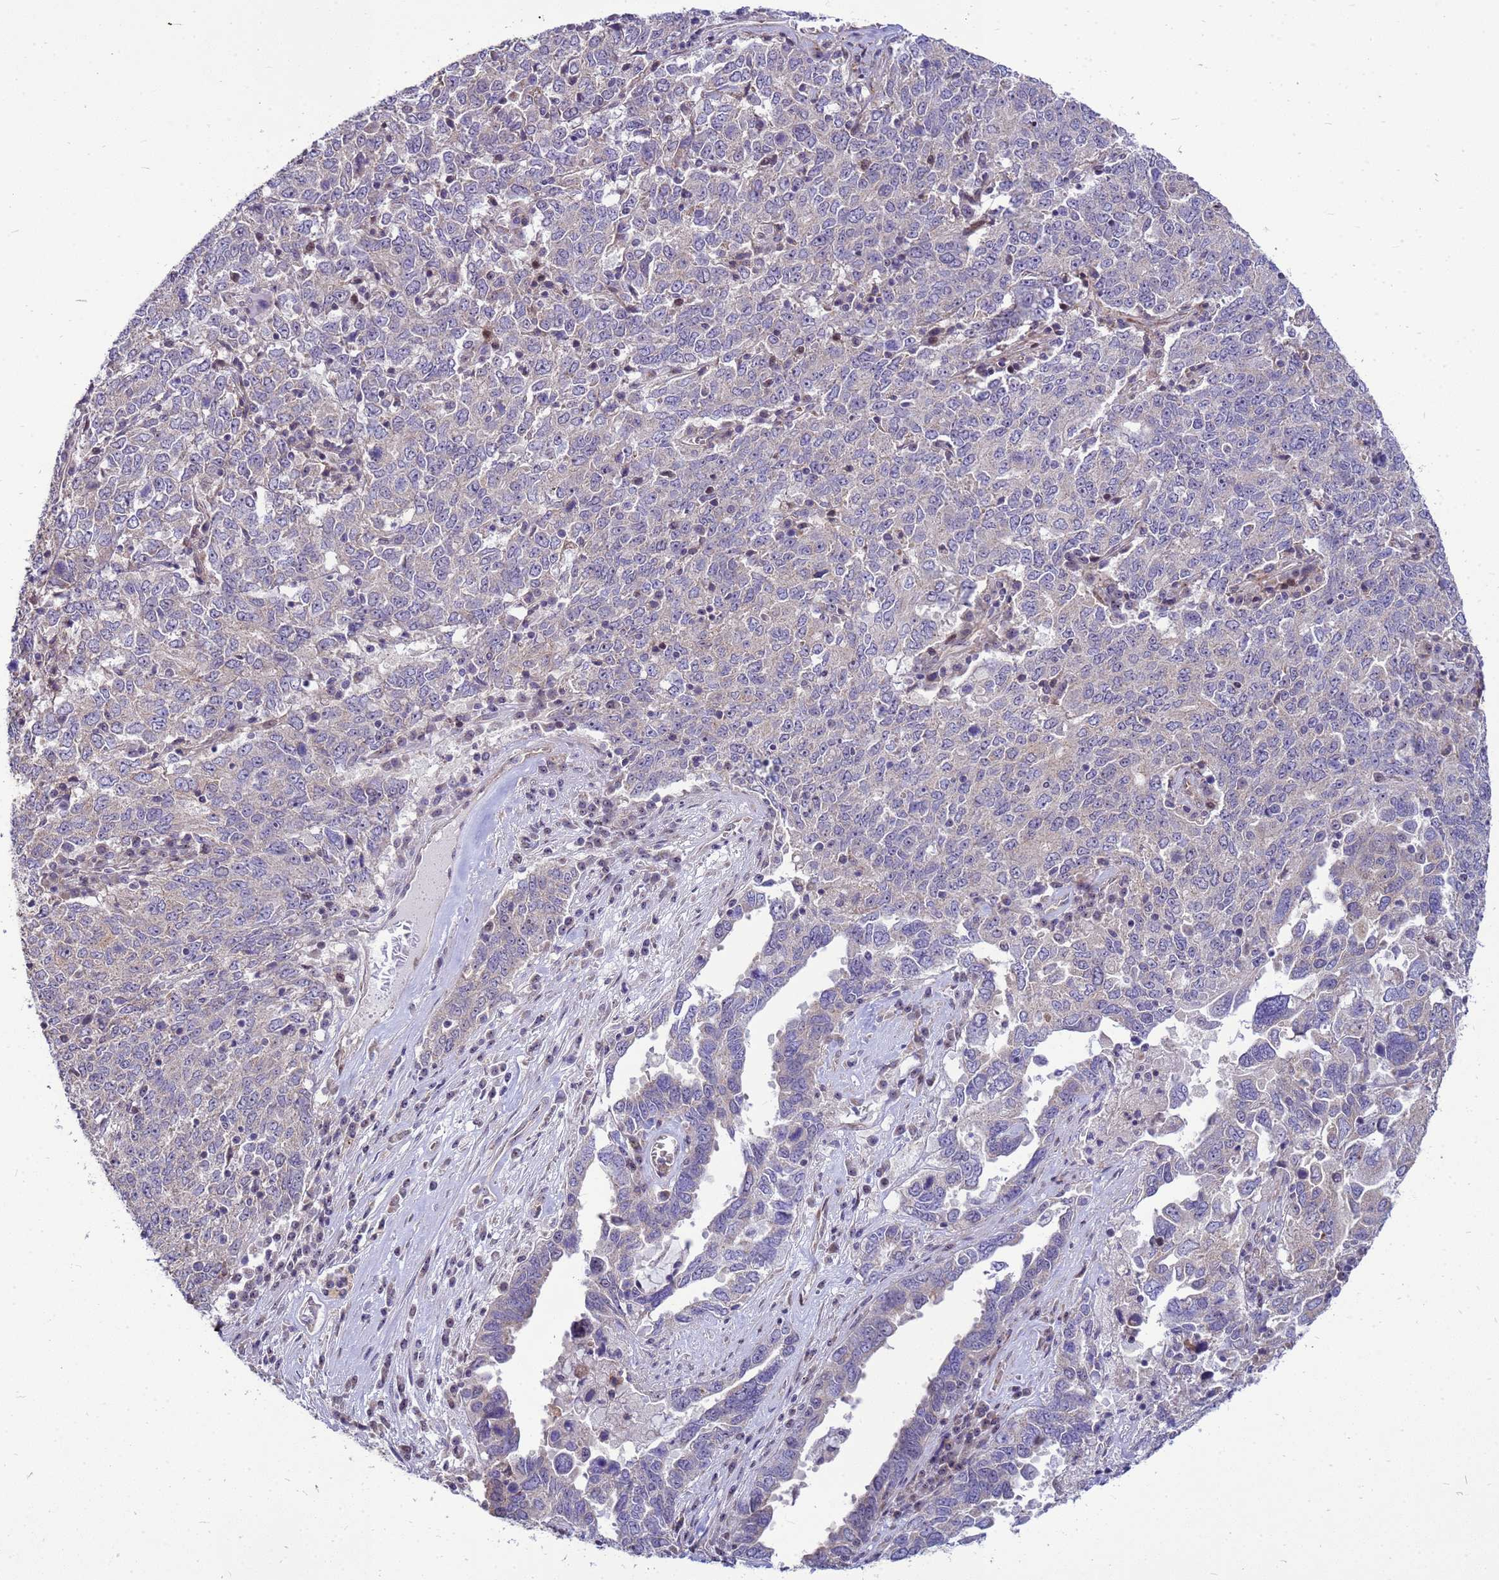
{"staining": {"intensity": "negative", "quantity": "none", "location": "none"}, "tissue": "ovarian cancer", "cell_type": "Tumor cells", "image_type": "cancer", "snomed": [{"axis": "morphology", "description": "Carcinoma, endometroid"}, {"axis": "topography", "description": "Ovary"}], "caption": "A high-resolution photomicrograph shows immunohistochemistry staining of endometroid carcinoma (ovarian), which demonstrates no significant staining in tumor cells.", "gene": "RSPO1", "patient": {"sex": "female", "age": 62}}